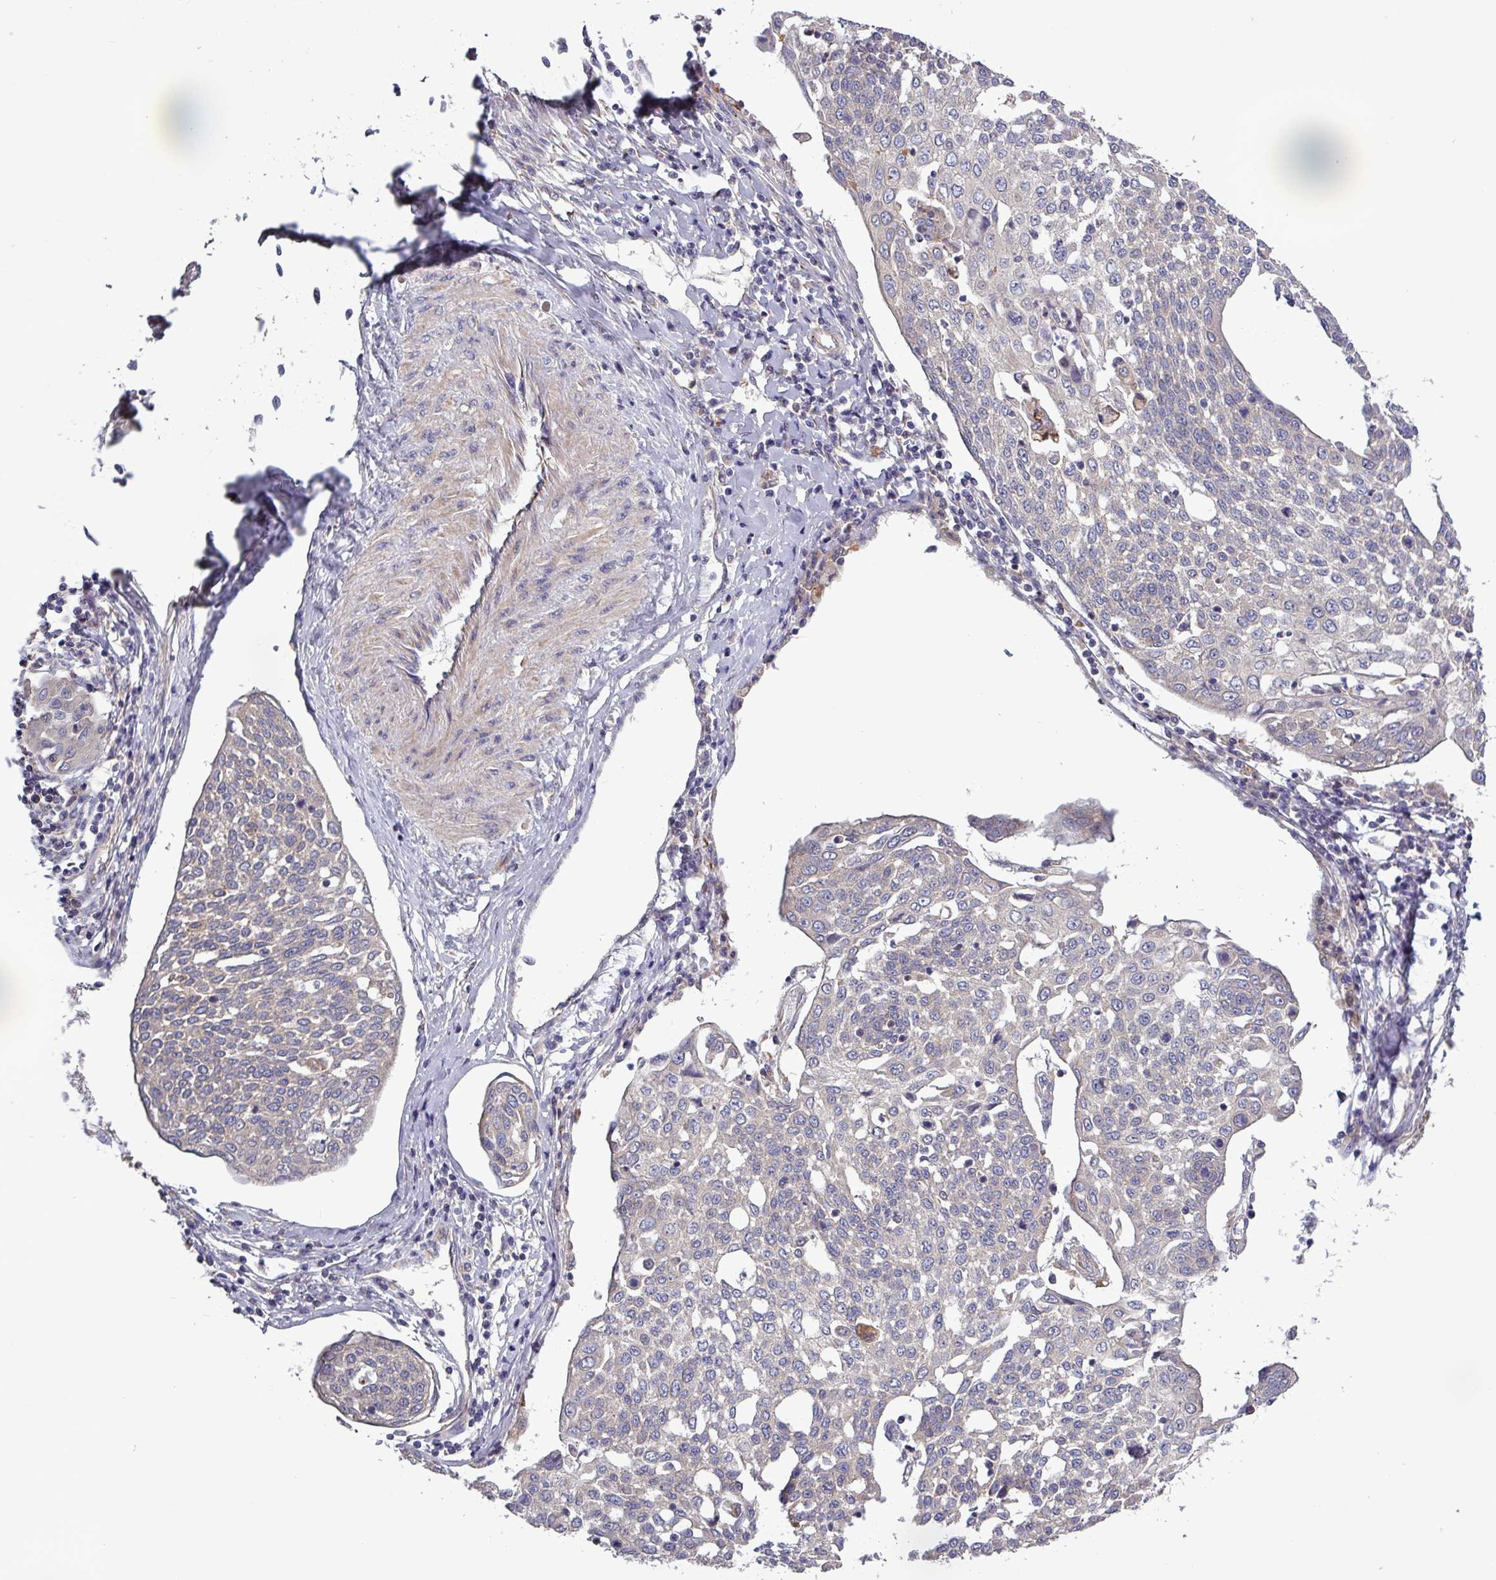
{"staining": {"intensity": "negative", "quantity": "none", "location": "none"}, "tissue": "cervical cancer", "cell_type": "Tumor cells", "image_type": "cancer", "snomed": [{"axis": "morphology", "description": "Squamous cell carcinoma, NOS"}, {"axis": "topography", "description": "Cervix"}], "caption": "The image exhibits no significant staining in tumor cells of cervical cancer (squamous cell carcinoma).", "gene": "PLIN2", "patient": {"sex": "female", "age": 34}}